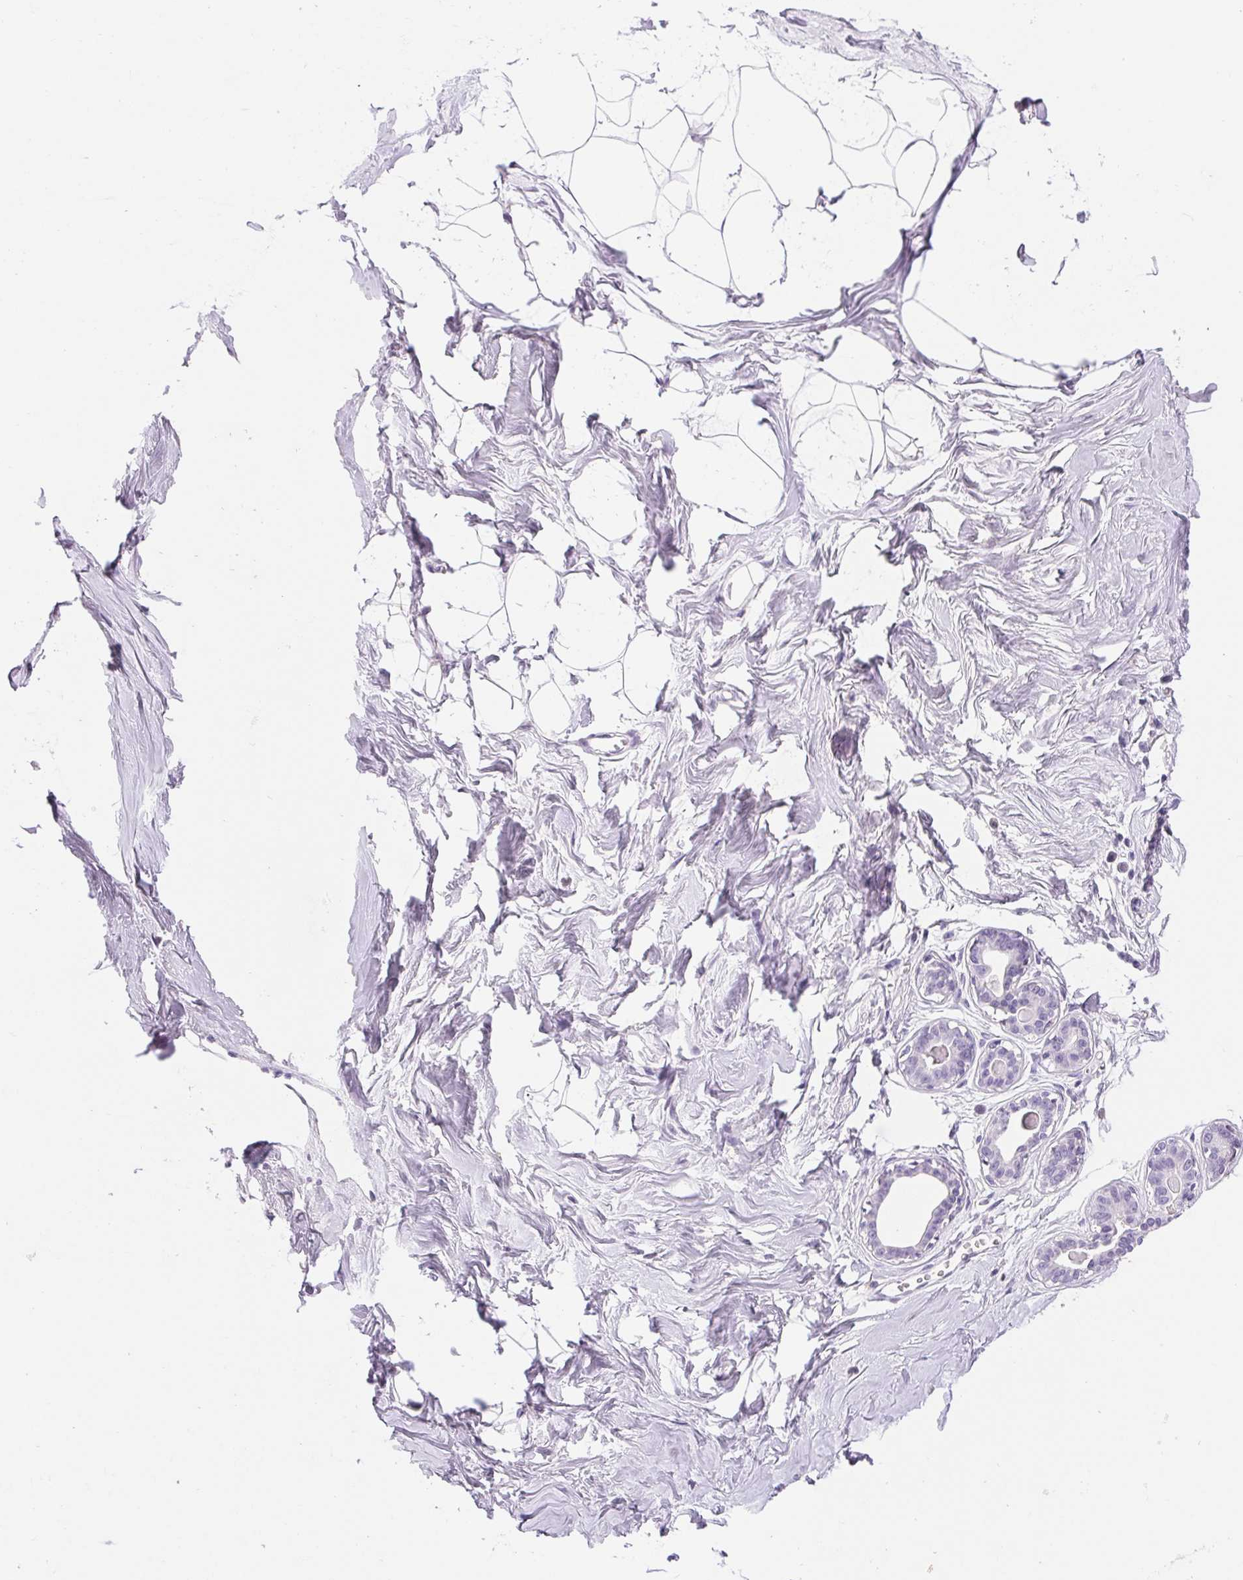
{"staining": {"intensity": "negative", "quantity": "none", "location": "none"}, "tissue": "breast", "cell_type": "Adipocytes", "image_type": "normal", "snomed": [{"axis": "morphology", "description": "Normal tissue, NOS"}, {"axis": "topography", "description": "Breast"}], "caption": "There is no significant expression in adipocytes of breast. (Stains: DAB IHC with hematoxylin counter stain, Microscopy: brightfield microscopy at high magnification).", "gene": "ASGR2", "patient": {"sex": "female", "age": 45}}